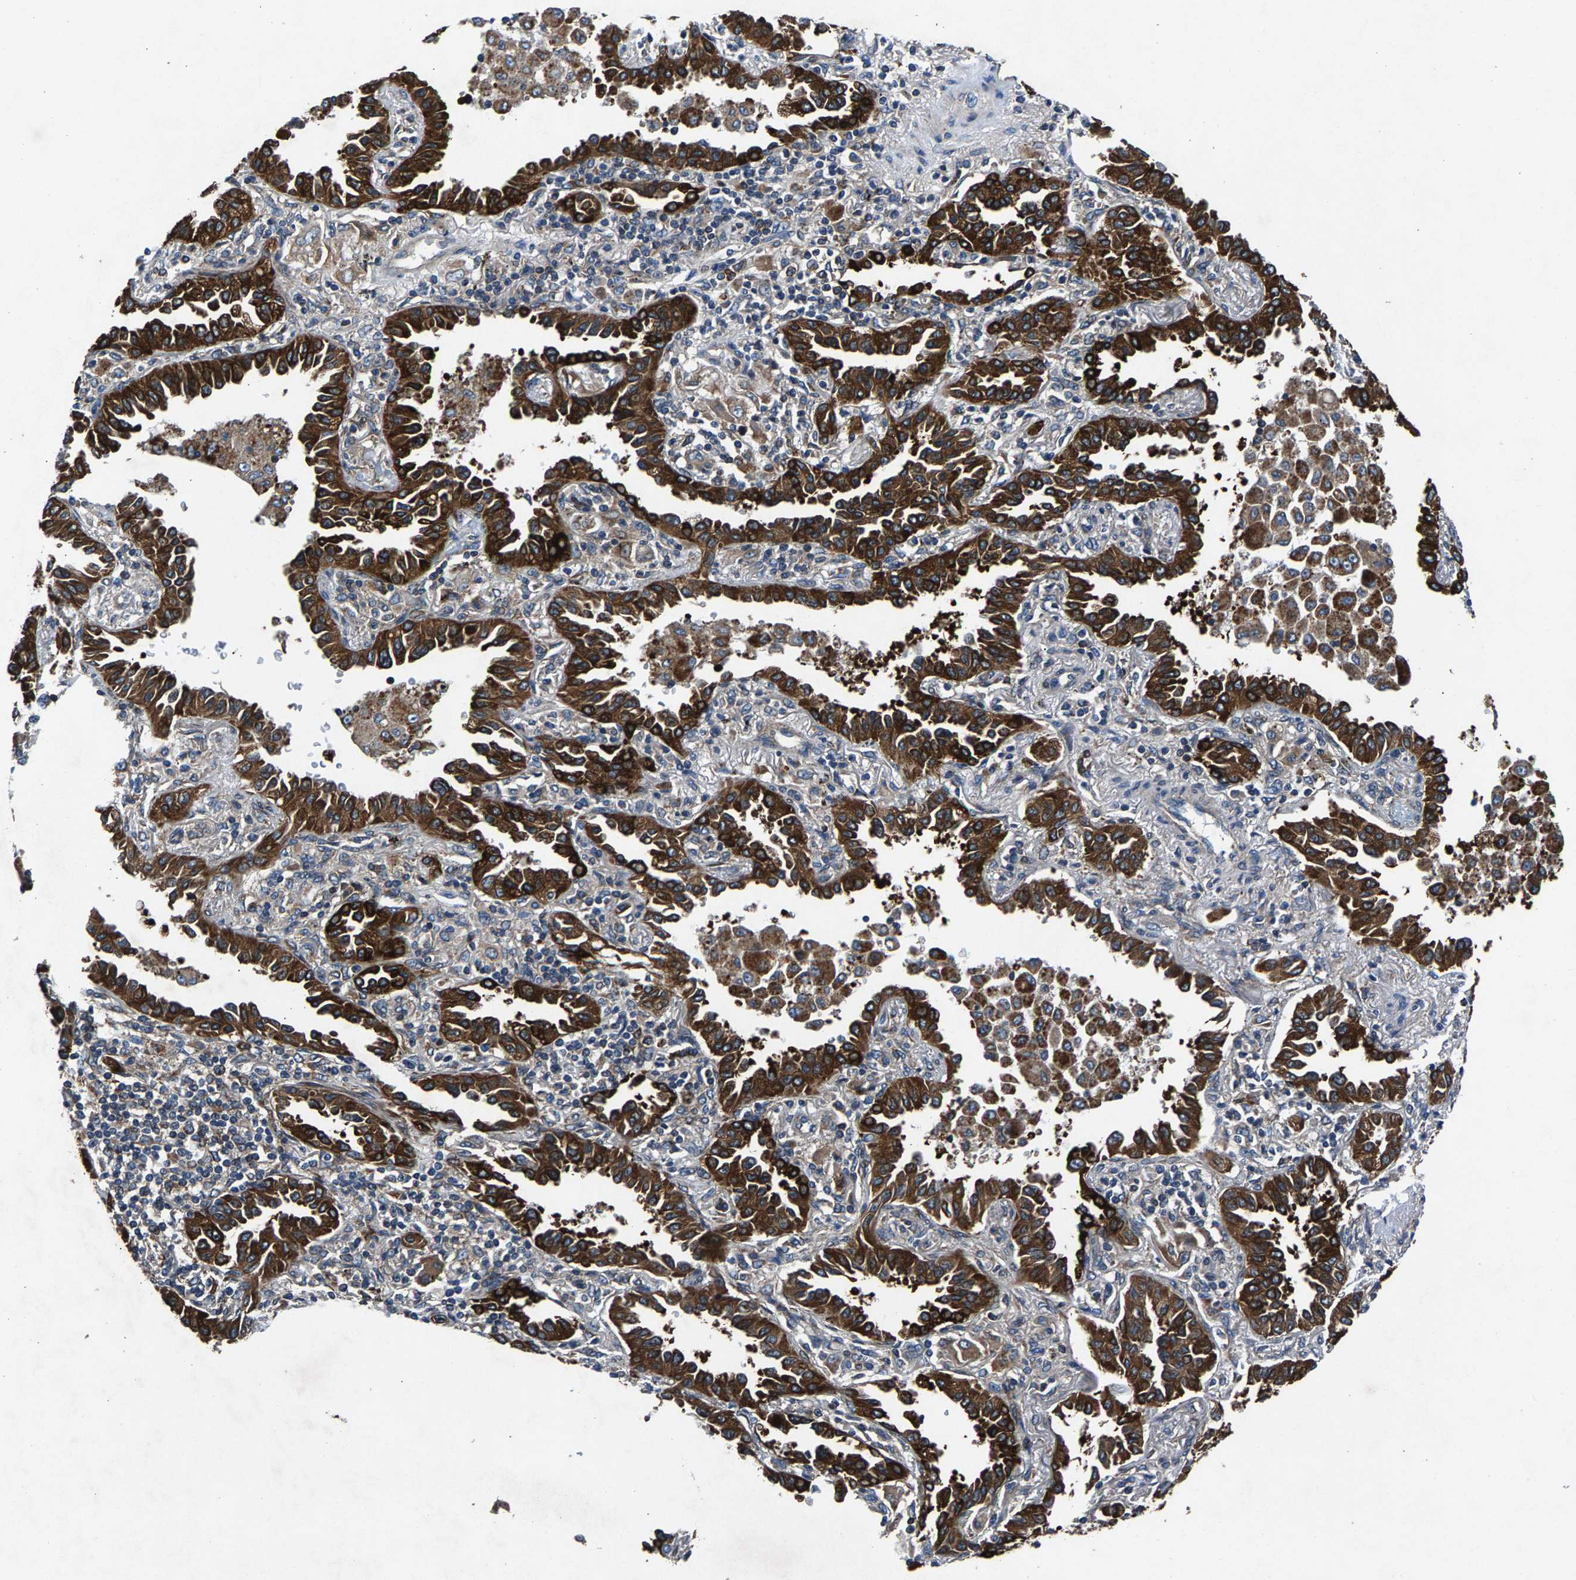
{"staining": {"intensity": "strong", "quantity": ">75%", "location": "cytoplasmic/membranous"}, "tissue": "lung cancer", "cell_type": "Tumor cells", "image_type": "cancer", "snomed": [{"axis": "morphology", "description": "Normal tissue, NOS"}, {"axis": "morphology", "description": "Adenocarcinoma, NOS"}, {"axis": "topography", "description": "Lung"}], "caption": "The micrograph reveals staining of lung cancer, revealing strong cytoplasmic/membranous protein positivity (brown color) within tumor cells.", "gene": "LPCAT1", "patient": {"sex": "male", "age": 59}}